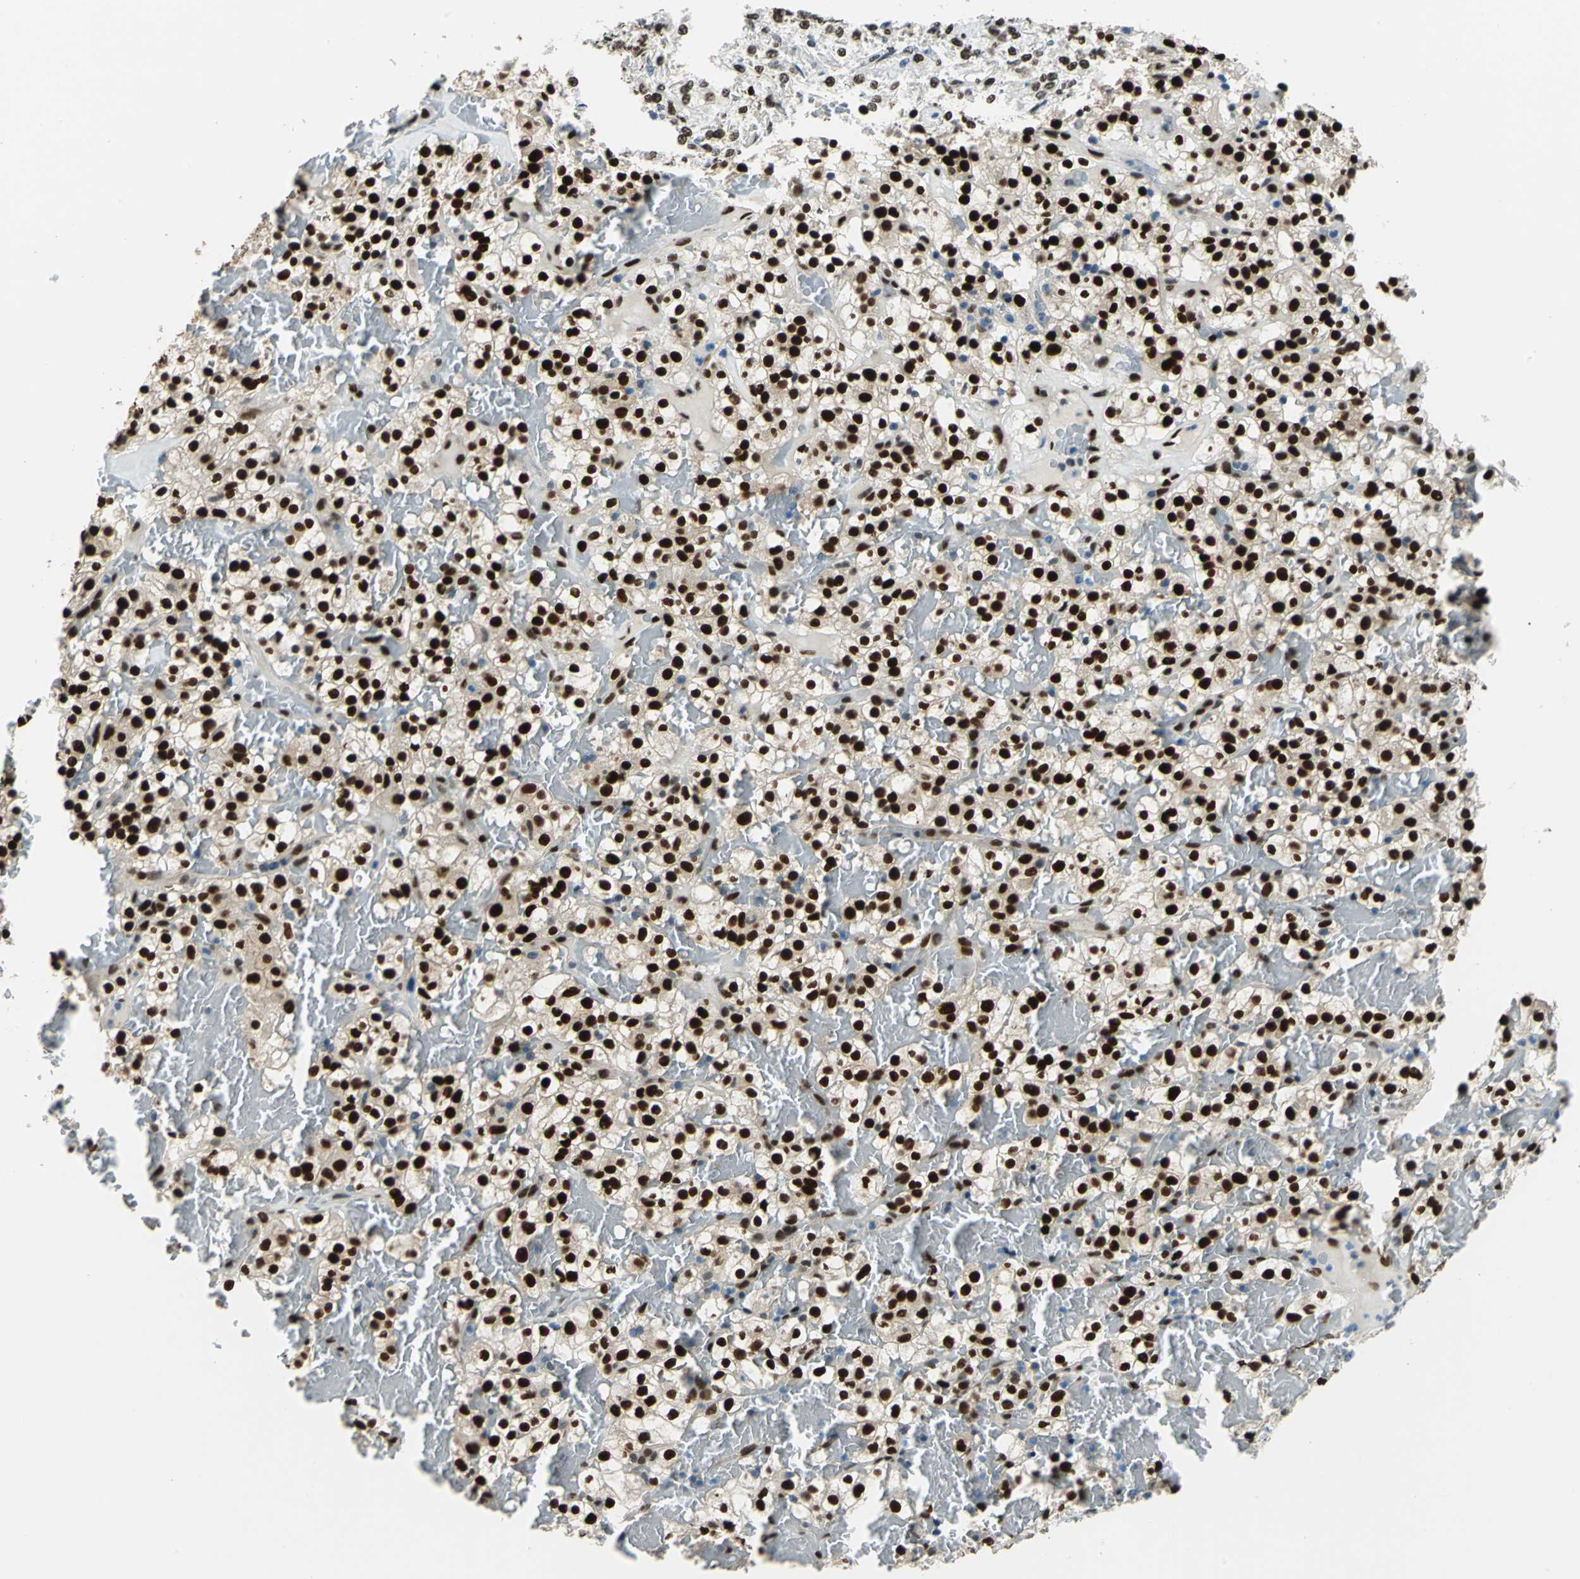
{"staining": {"intensity": "strong", "quantity": ">75%", "location": "cytoplasmic/membranous,nuclear"}, "tissue": "renal cancer", "cell_type": "Tumor cells", "image_type": "cancer", "snomed": [{"axis": "morphology", "description": "Normal tissue, NOS"}, {"axis": "morphology", "description": "Adenocarcinoma, NOS"}, {"axis": "topography", "description": "Kidney"}], "caption": "Strong cytoplasmic/membranous and nuclear staining for a protein is present in approximately >75% of tumor cells of adenocarcinoma (renal) using immunohistochemistry (IHC).", "gene": "NFIA", "patient": {"sex": "female", "age": 72}}